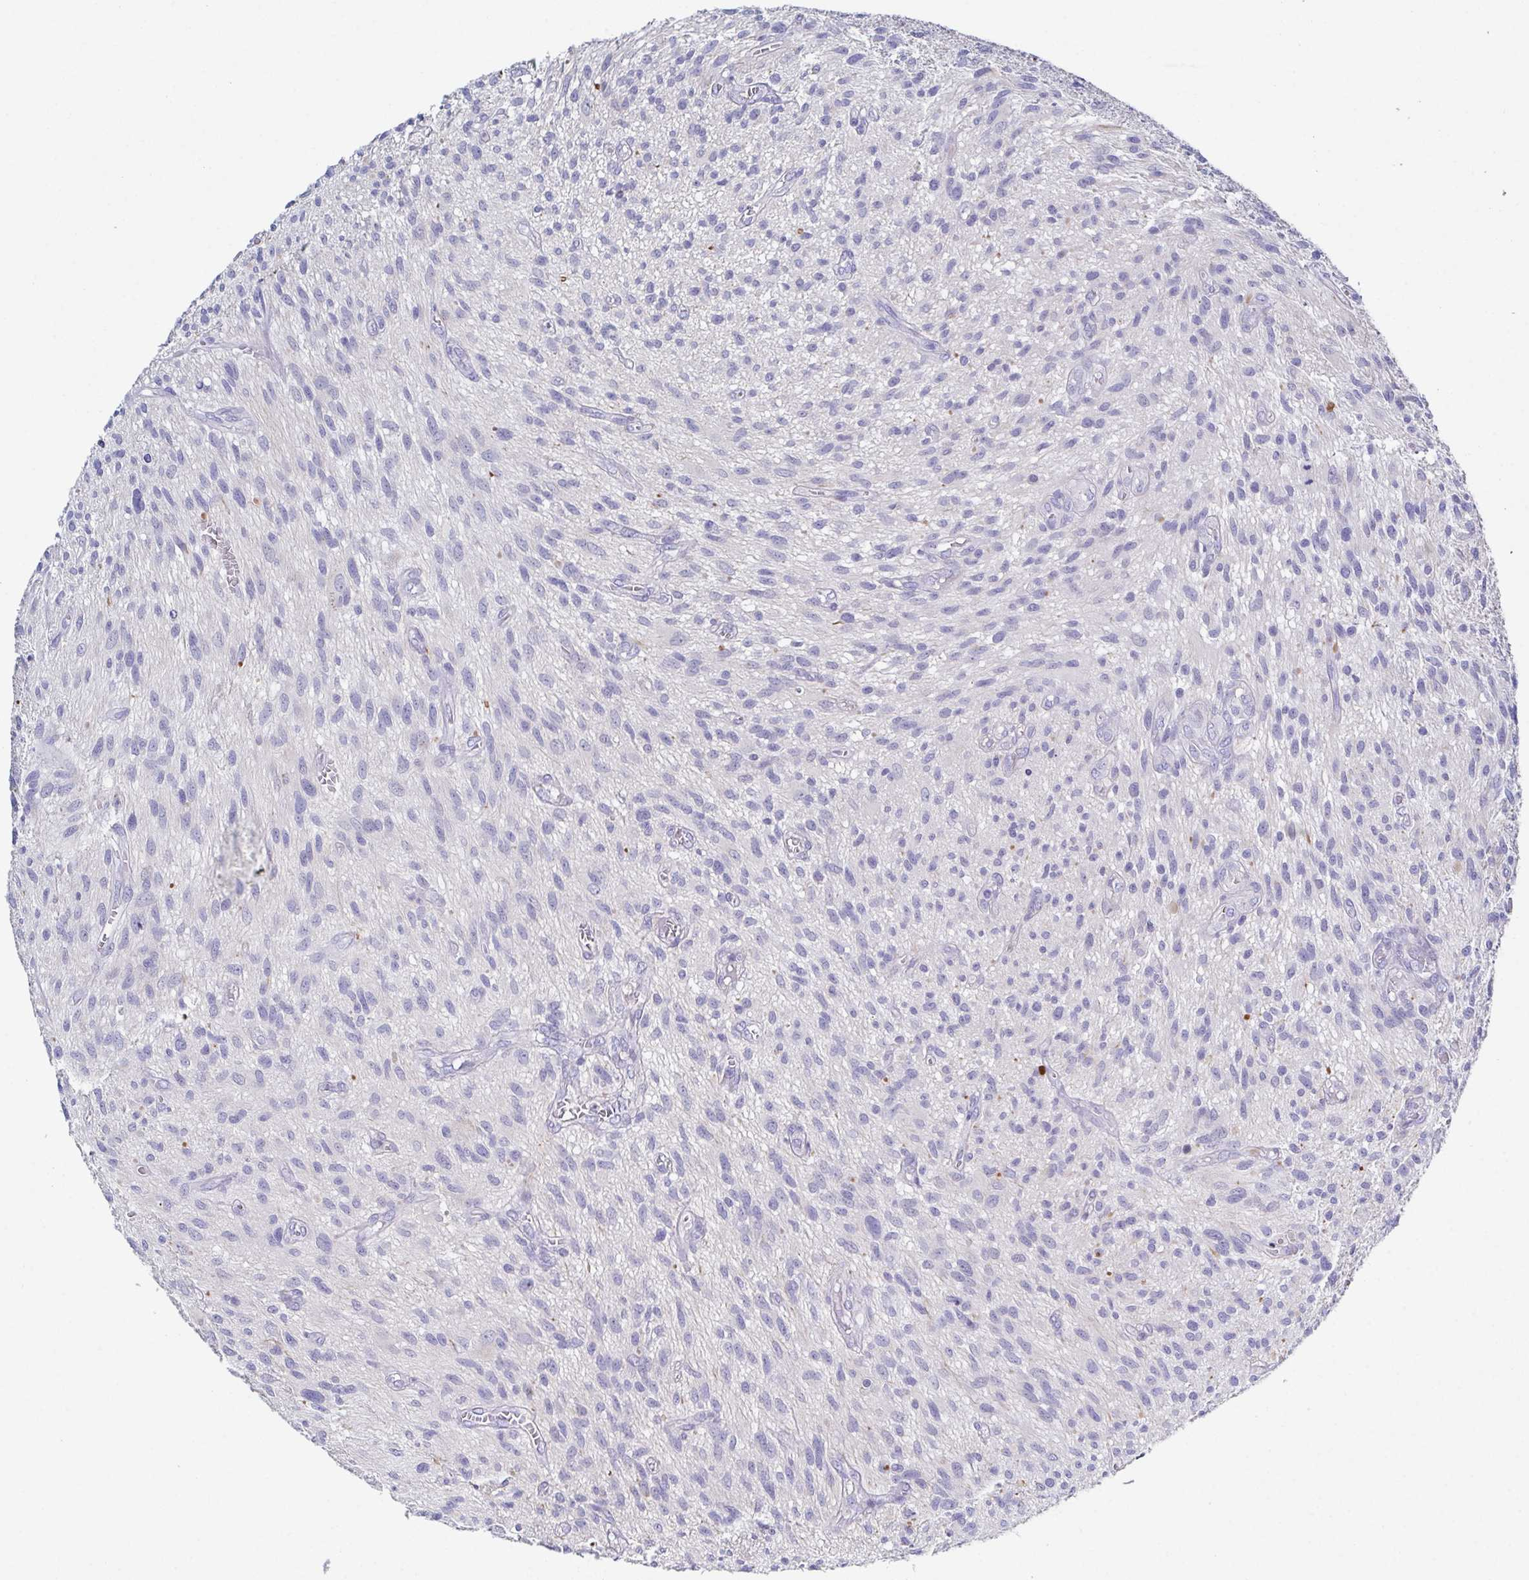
{"staining": {"intensity": "negative", "quantity": "none", "location": "none"}, "tissue": "glioma", "cell_type": "Tumor cells", "image_type": "cancer", "snomed": [{"axis": "morphology", "description": "Glioma, malignant, High grade"}, {"axis": "topography", "description": "Brain"}], "caption": "An IHC histopathology image of glioma is shown. There is no staining in tumor cells of glioma.", "gene": "SSC4D", "patient": {"sex": "male", "age": 75}}